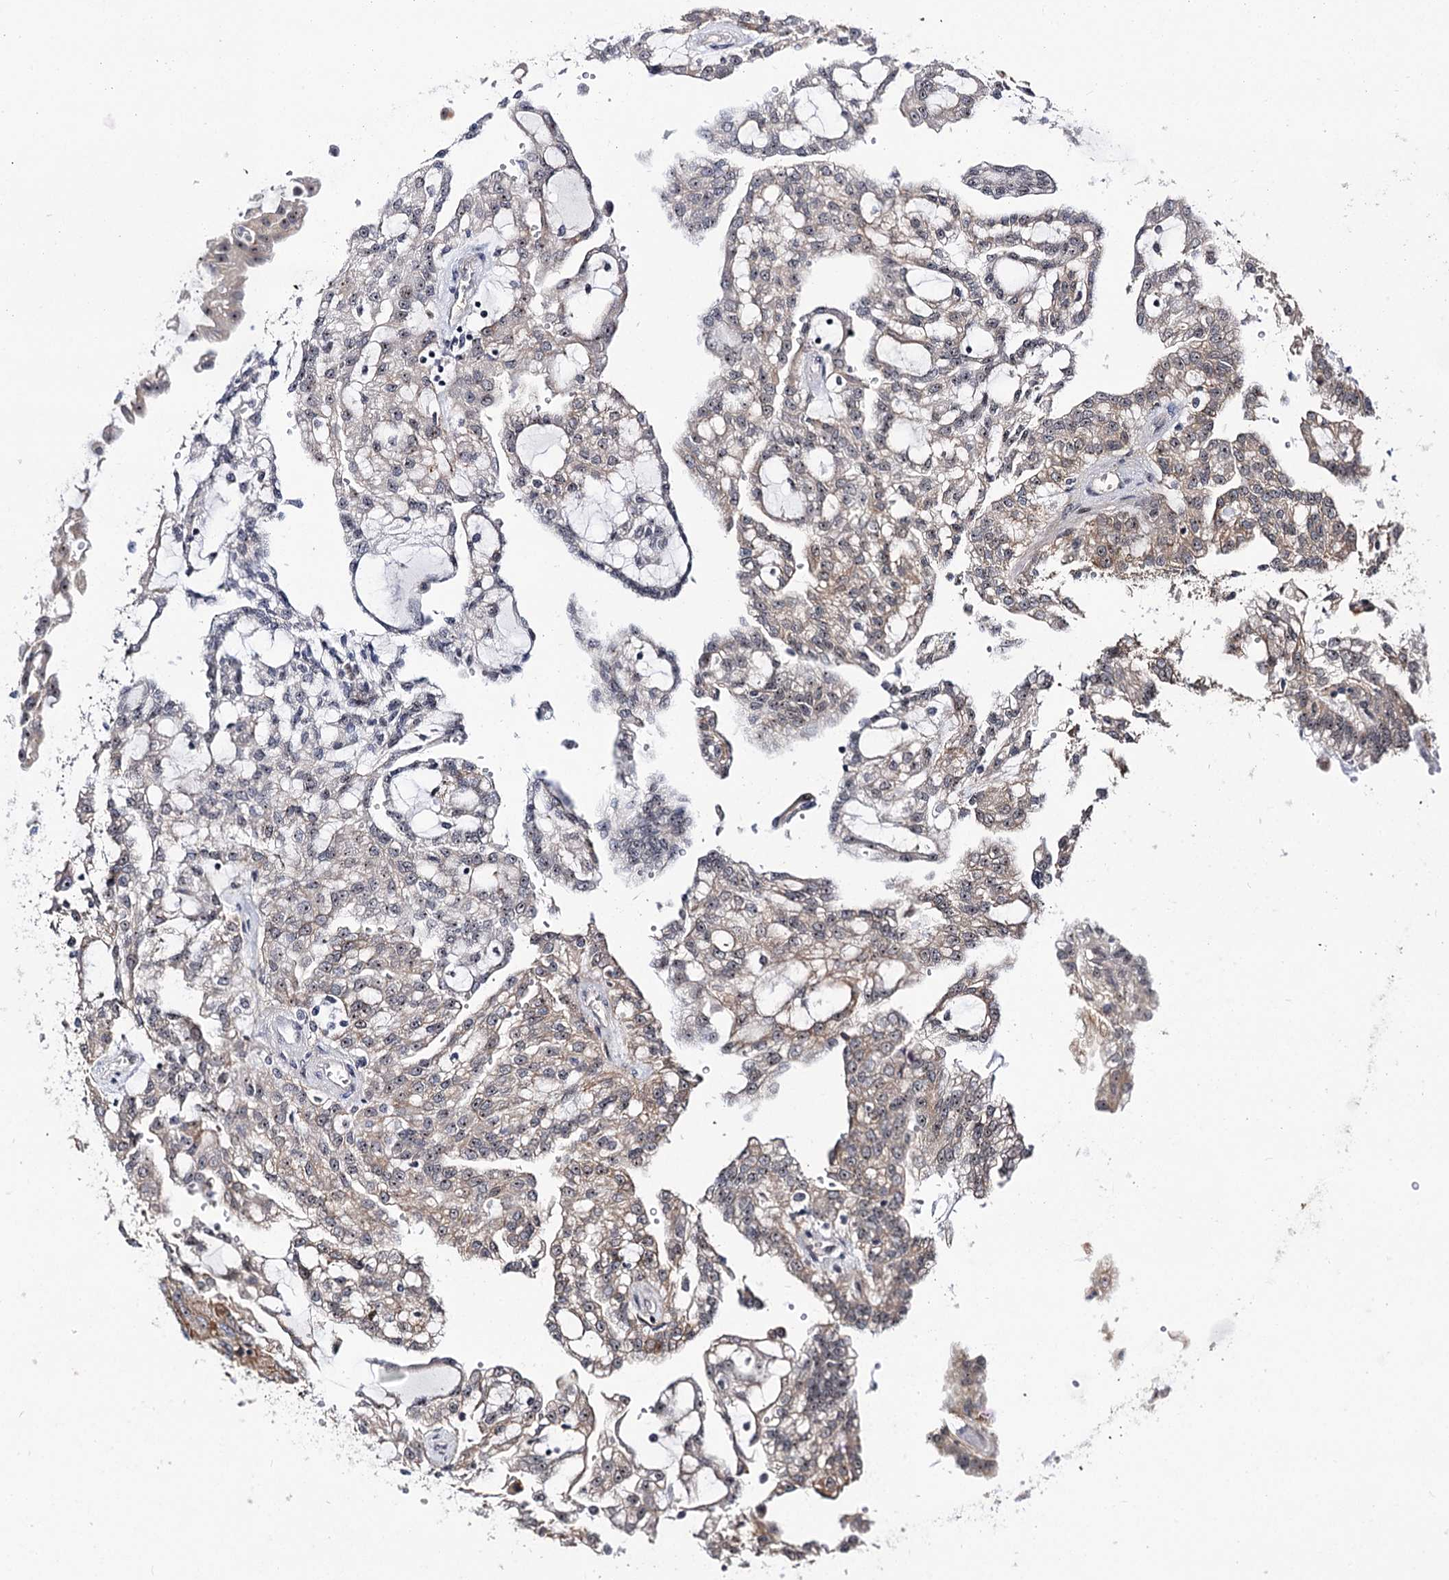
{"staining": {"intensity": "weak", "quantity": "25%-75%", "location": "nuclear"}, "tissue": "renal cancer", "cell_type": "Tumor cells", "image_type": "cancer", "snomed": [{"axis": "morphology", "description": "Adenocarcinoma, NOS"}, {"axis": "topography", "description": "Kidney"}], "caption": "Protein expression analysis of human renal adenocarcinoma reveals weak nuclear staining in approximately 25%-75% of tumor cells.", "gene": "SUPT20H", "patient": {"sex": "male", "age": 63}}